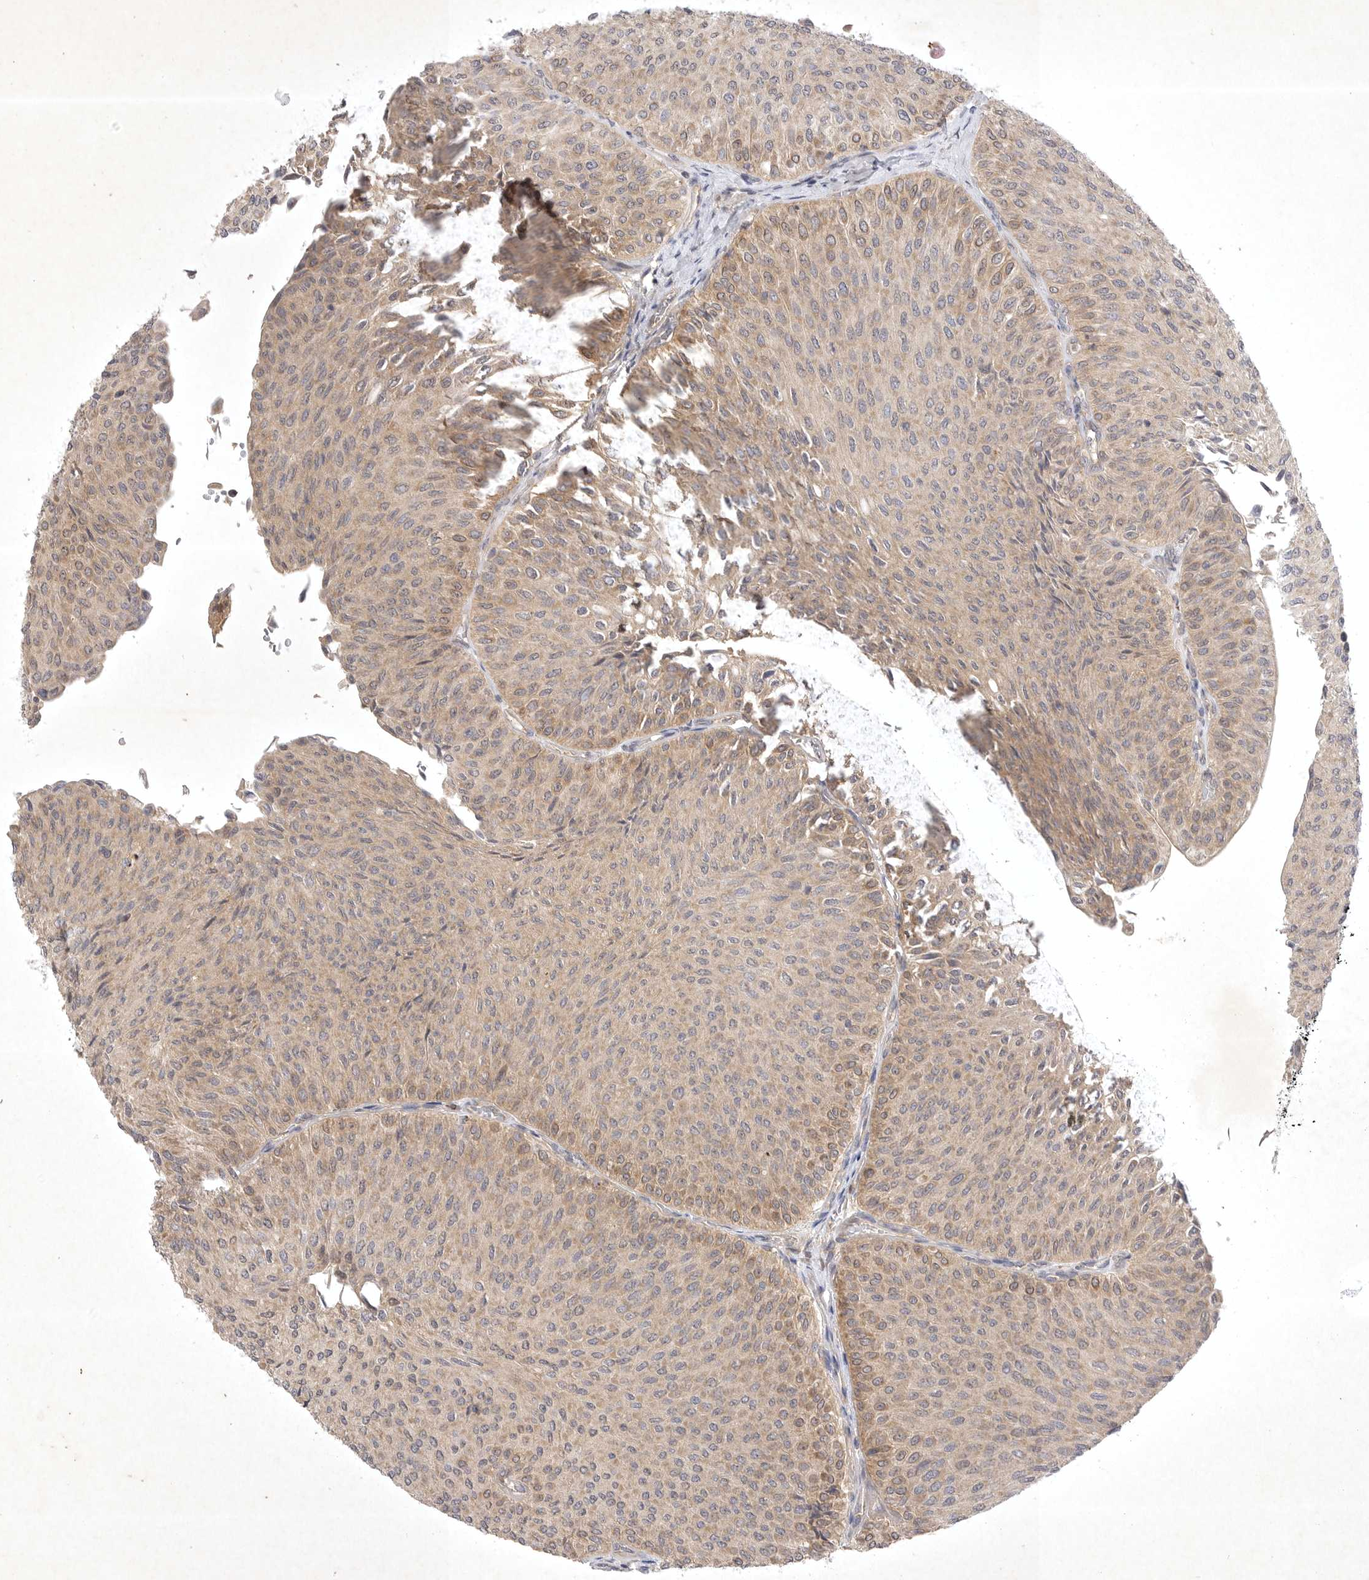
{"staining": {"intensity": "weak", "quantity": ">75%", "location": "cytoplasmic/membranous"}, "tissue": "urothelial cancer", "cell_type": "Tumor cells", "image_type": "cancer", "snomed": [{"axis": "morphology", "description": "Urothelial carcinoma, Low grade"}, {"axis": "topography", "description": "Urinary bladder"}], "caption": "Immunohistochemistry (DAB (3,3'-diaminobenzidine)) staining of urothelial carcinoma (low-grade) displays weak cytoplasmic/membranous protein expression in approximately >75% of tumor cells.", "gene": "PTPDC1", "patient": {"sex": "male", "age": 78}}